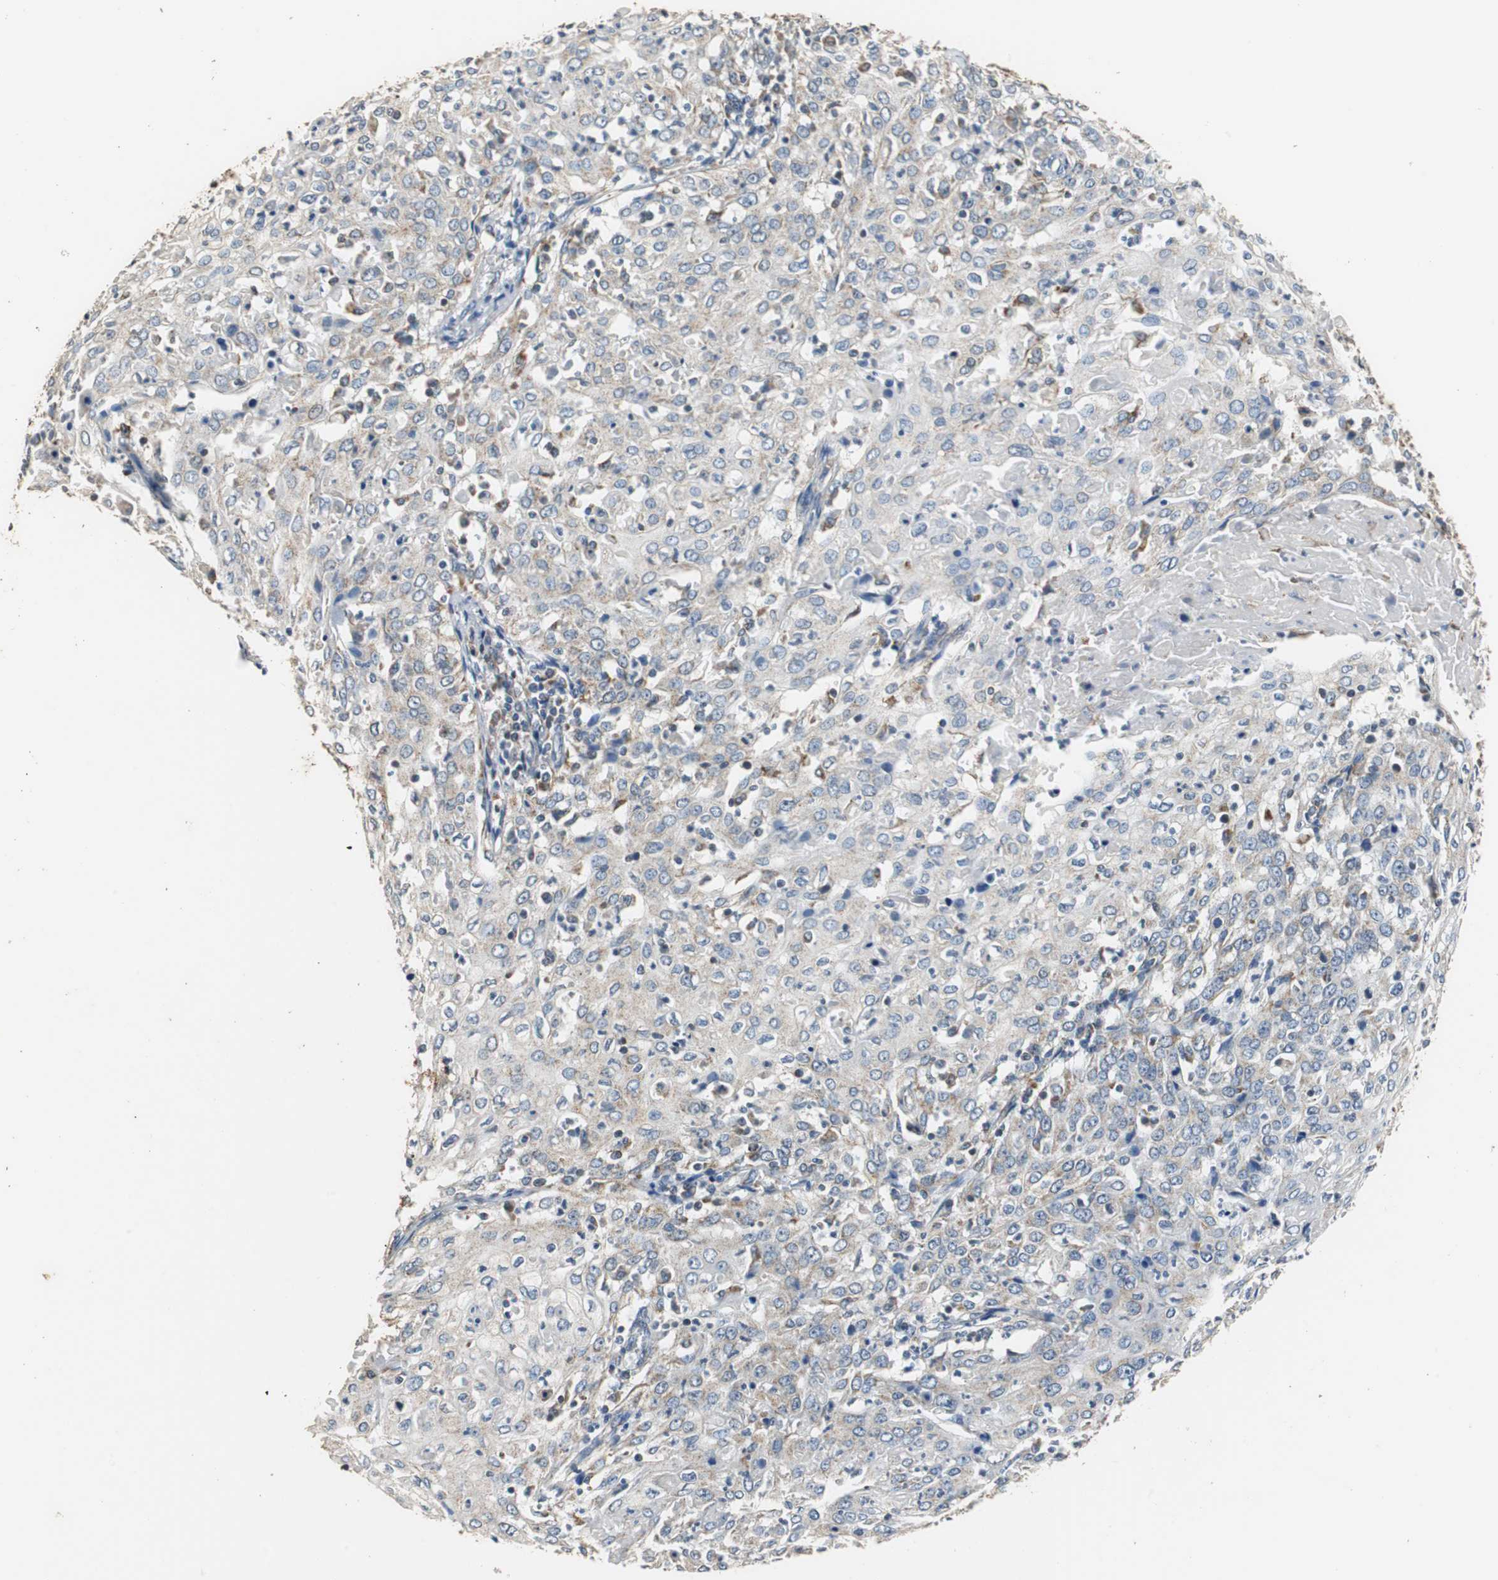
{"staining": {"intensity": "weak", "quantity": ">75%", "location": "cytoplasmic/membranous"}, "tissue": "cervical cancer", "cell_type": "Tumor cells", "image_type": "cancer", "snomed": [{"axis": "morphology", "description": "Squamous cell carcinoma, NOS"}, {"axis": "topography", "description": "Cervix"}], "caption": "A brown stain shows weak cytoplasmic/membranous staining of a protein in squamous cell carcinoma (cervical) tumor cells.", "gene": "HMGCL", "patient": {"sex": "female", "age": 39}}